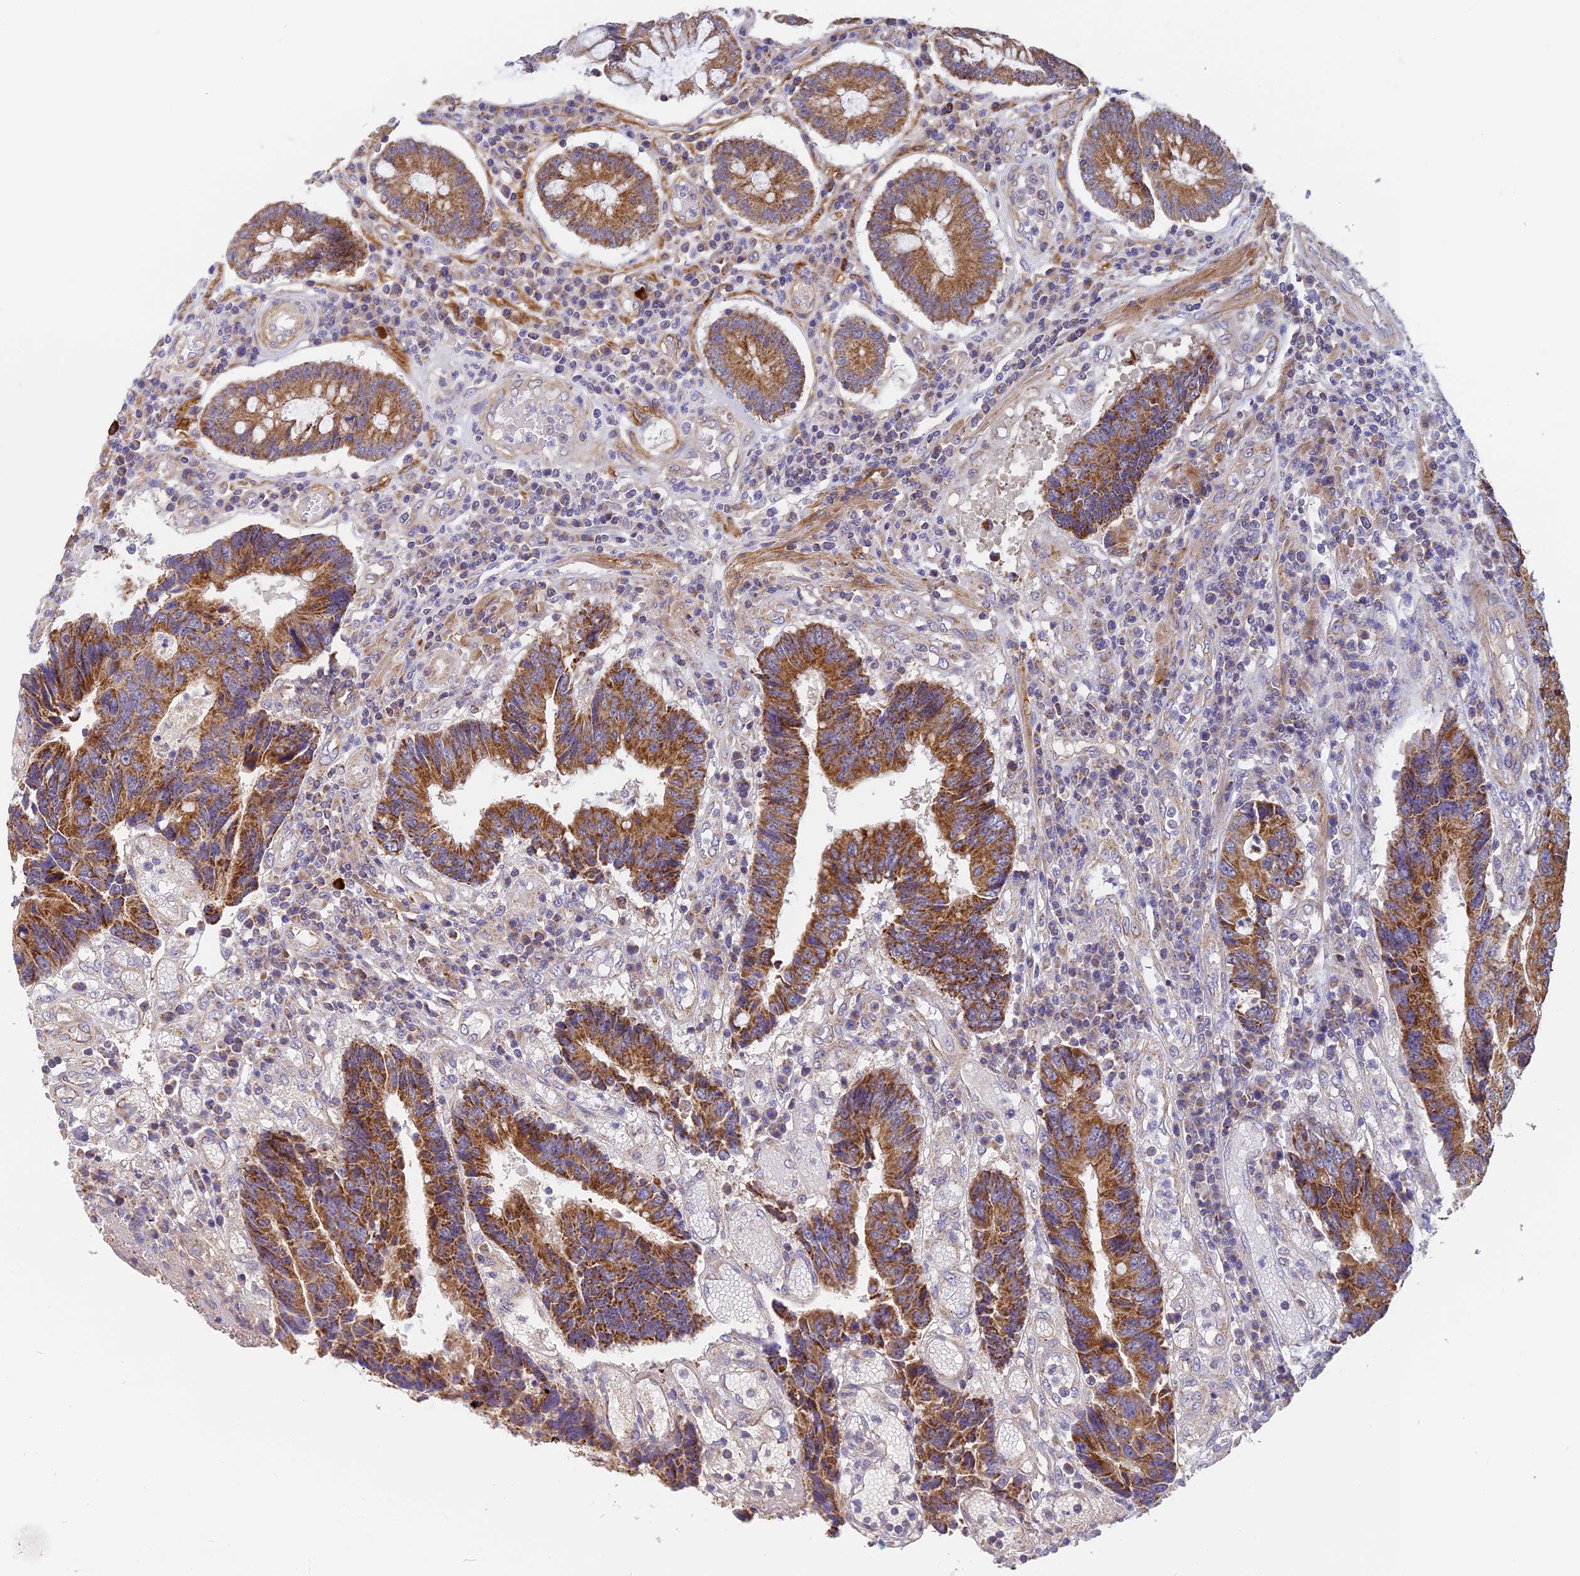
{"staining": {"intensity": "strong", "quantity": ">75%", "location": "cytoplasmic/membranous"}, "tissue": "colorectal cancer", "cell_type": "Tumor cells", "image_type": "cancer", "snomed": [{"axis": "morphology", "description": "Adenocarcinoma, NOS"}, {"axis": "topography", "description": "Rectum"}], "caption": "This micrograph shows colorectal cancer stained with immunohistochemistry (IHC) to label a protein in brown. The cytoplasmic/membranous of tumor cells show strong positivity for the protein. Nuclei are counter-stained blue.", "gene": "MRPL15", "patient": {"sex": "male", "age": 84}}